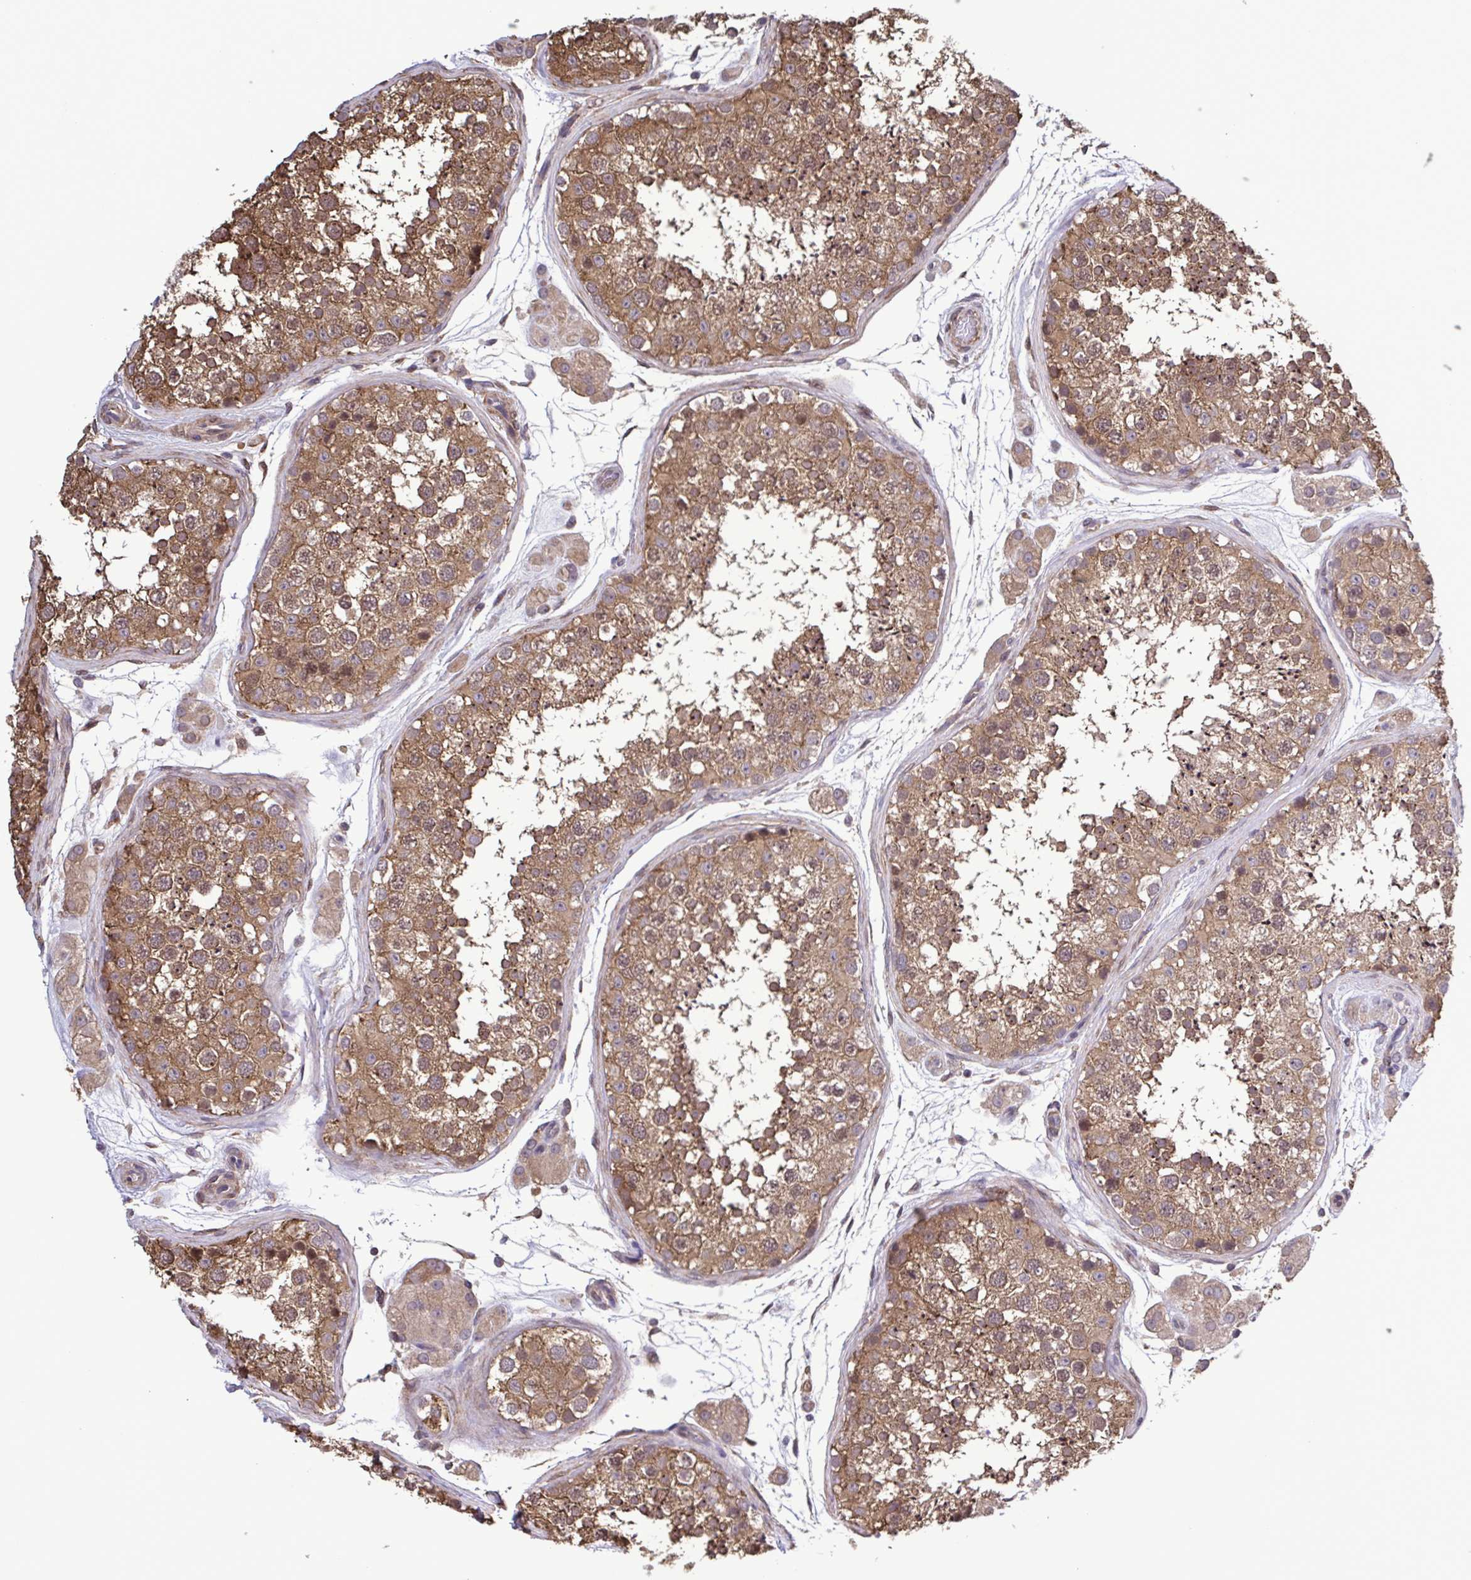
{"staining": {"intensity": "moderate", "quantity": ">75%", "location": "cytoplasmic/membranous,nuclear"}, "tissue": "testis", "cell_type": "Cells in seminiferous ducts", "image_type": "normal", "snomed": [{"axis": "morphology", "description": "Normal tissue, NOS"}, {"axis": "topography", "description": "Testis"}], "caption": "Human testis stained for a protein (brown) reveals moderate cytoplasmic/membranous,nuclear positive staining in approximately >75% of cells in seminiferous ducts.", "gene": "ZNF200", "patient": {"sex": "male", "age": 41}}